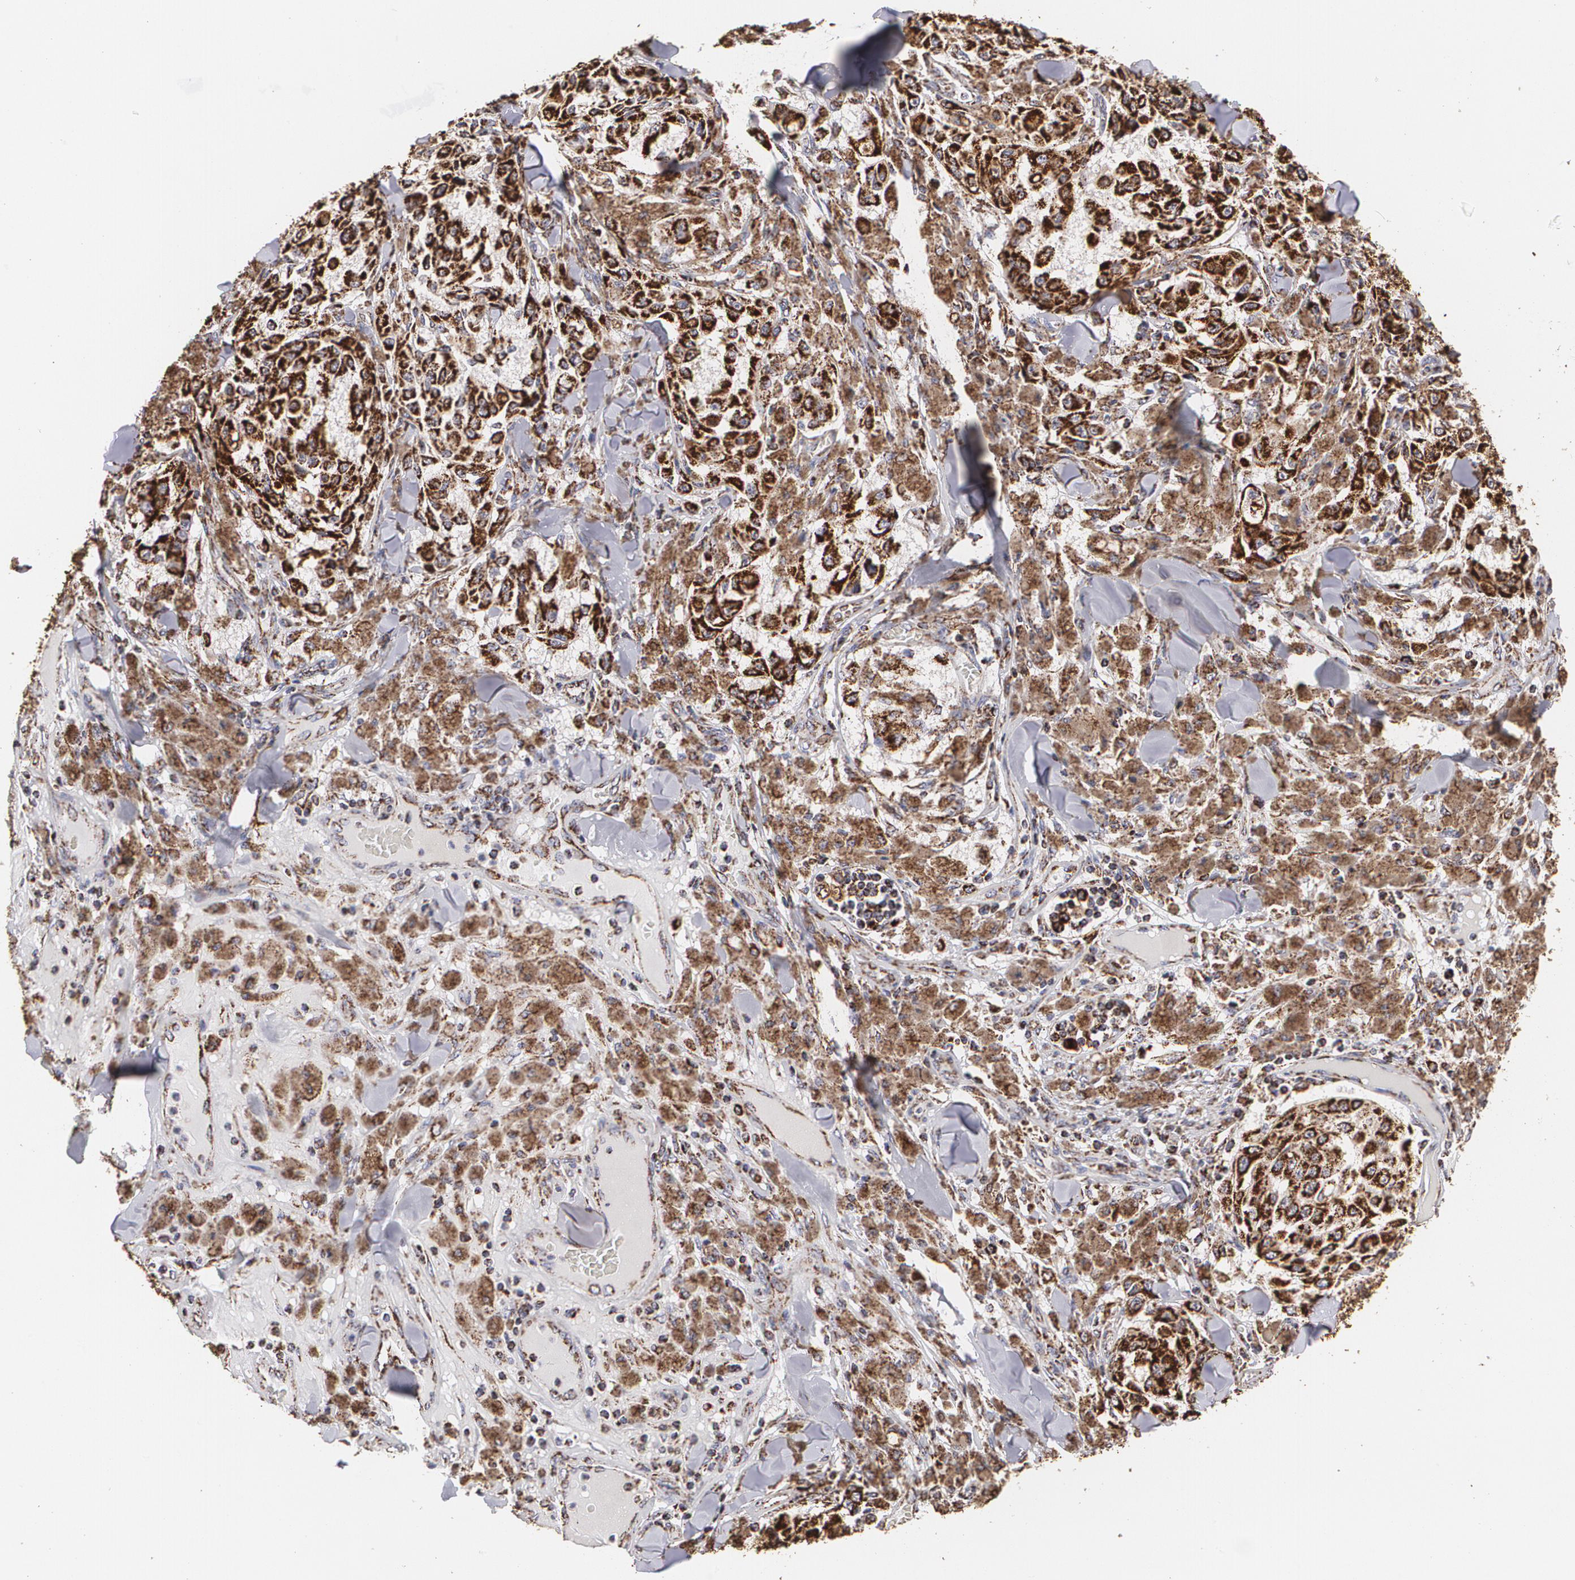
{"staining": {"intensity": "strong", "quantity": ">75%", "location": "cytoplasmic/membranous"}, "tissue": "melanoma", "cell_type": "Tumor cells", "image_type": "cancer", "snomed": [{"axis": "morphology", "description": "Malignant melanoma, NOS"}, {"axis": "topography", "description": "Skin"}], "caption": "Immunohistochemical staining of malignant melanoma displays high levels of strong cytoplasmic/membranous staining in approximately >75% of tumor cells. (DAB (3,3'-diaminobenzidine) IHC with brightfield microscopy, high magnification).", "gene": "HSPD1", "patient": {"sex": "female", "age": 64}}